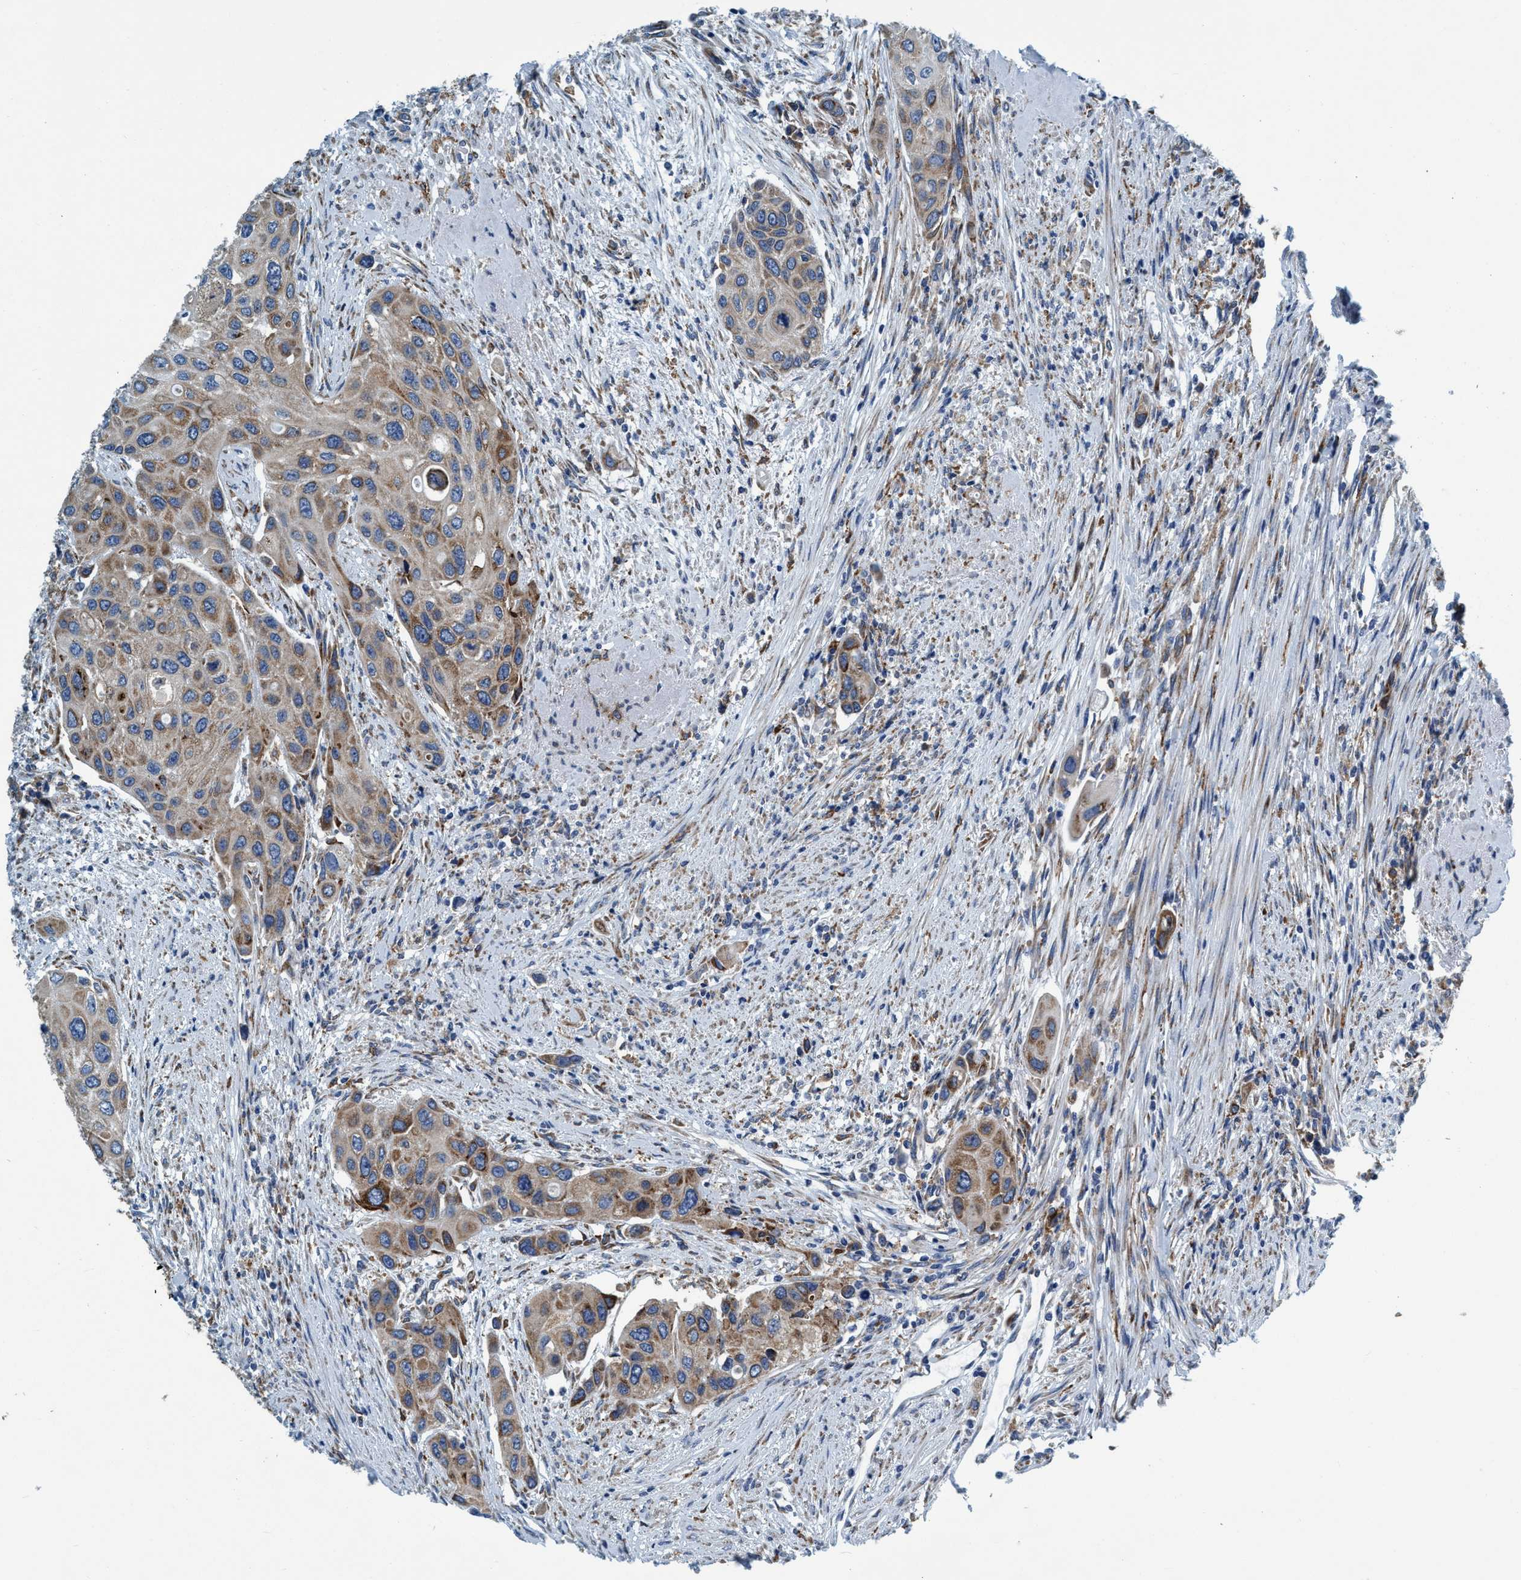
{"staining": {"intensity": "moderate", "quantity": "25%-75%", "location": "cytoplasmic/membranous"}, "tissue": "urothelial cancer", "cell_type": "Tumor cells", "image_type": "cancer", "snomed": [{"axis": "morphology", "description": "Urothelial carcinoma, High grade"}, {"axis": "topography", "description": "Urinary bladder"}], "caption": "A high-resolution photomicrograph shows immunohistochemistry (IHC) staining of urothelial carcinoma (high-grade), which demonstrates moderate cytoplasmic/membranous positivity in approximately 25%-75% of tumor cells.", "gene": "ARMC9", "patient": {"sex": "female", "age": 56}}